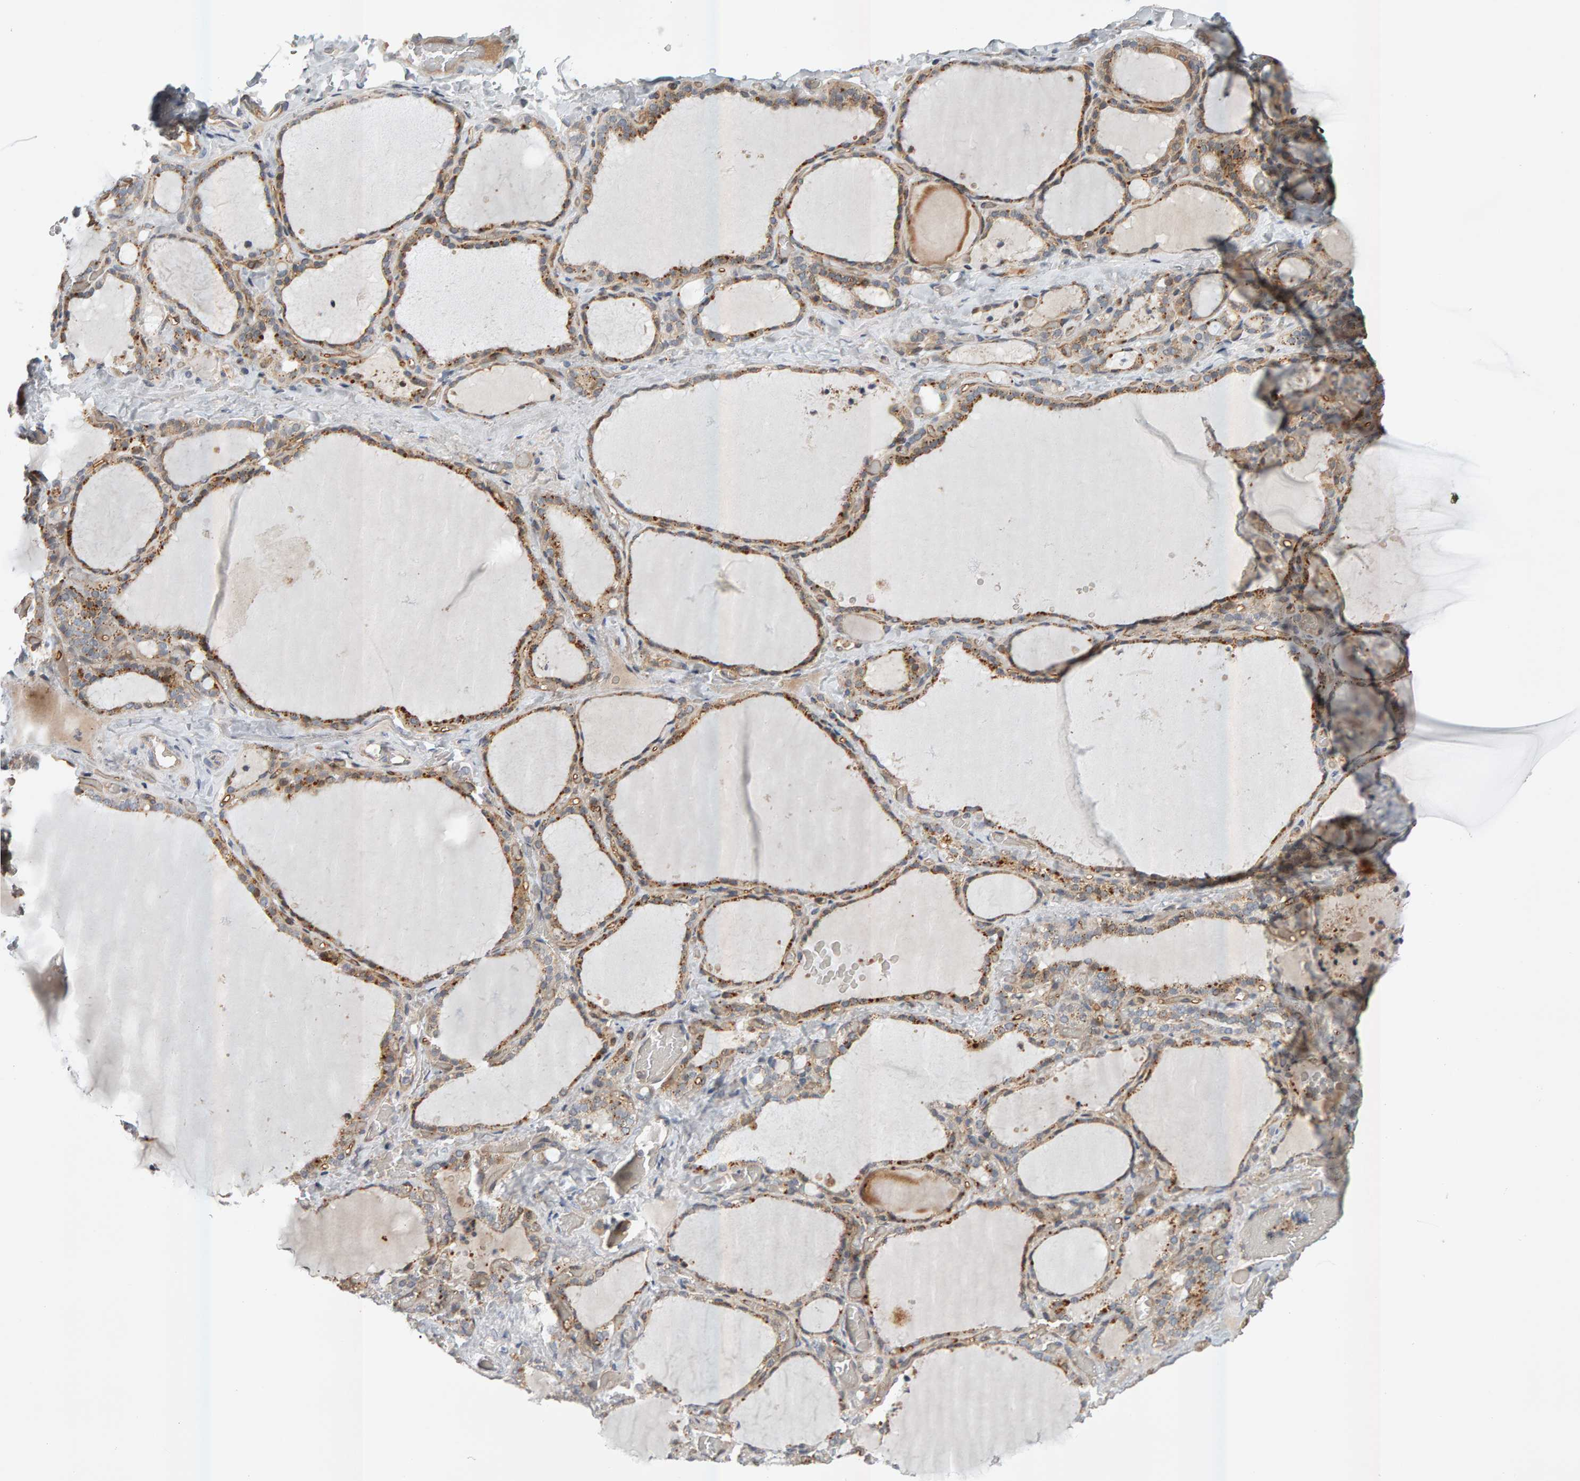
{"staining": {"intensity": "moderate", "quantity": ">75%", "location": "cytoplasmic/membranous"}, "tissue": "thyroid gland", "cell_type": "Glandular cells", "image_type": "normal", "snomed": [{"axis": "morphology", "description": "Normal tissue, NOS"}, {"axis": "topography", "description": "Thyroid gland"}], "caption": "The image demonstrates a brown stain indicating the presence of a protein in the cytoplasmic/membranous of glandular cells in thyroid gland. Nuclei are stained in blue.", "gene": "ZNF160", "patient": {"sex": "female", "age": 22}}